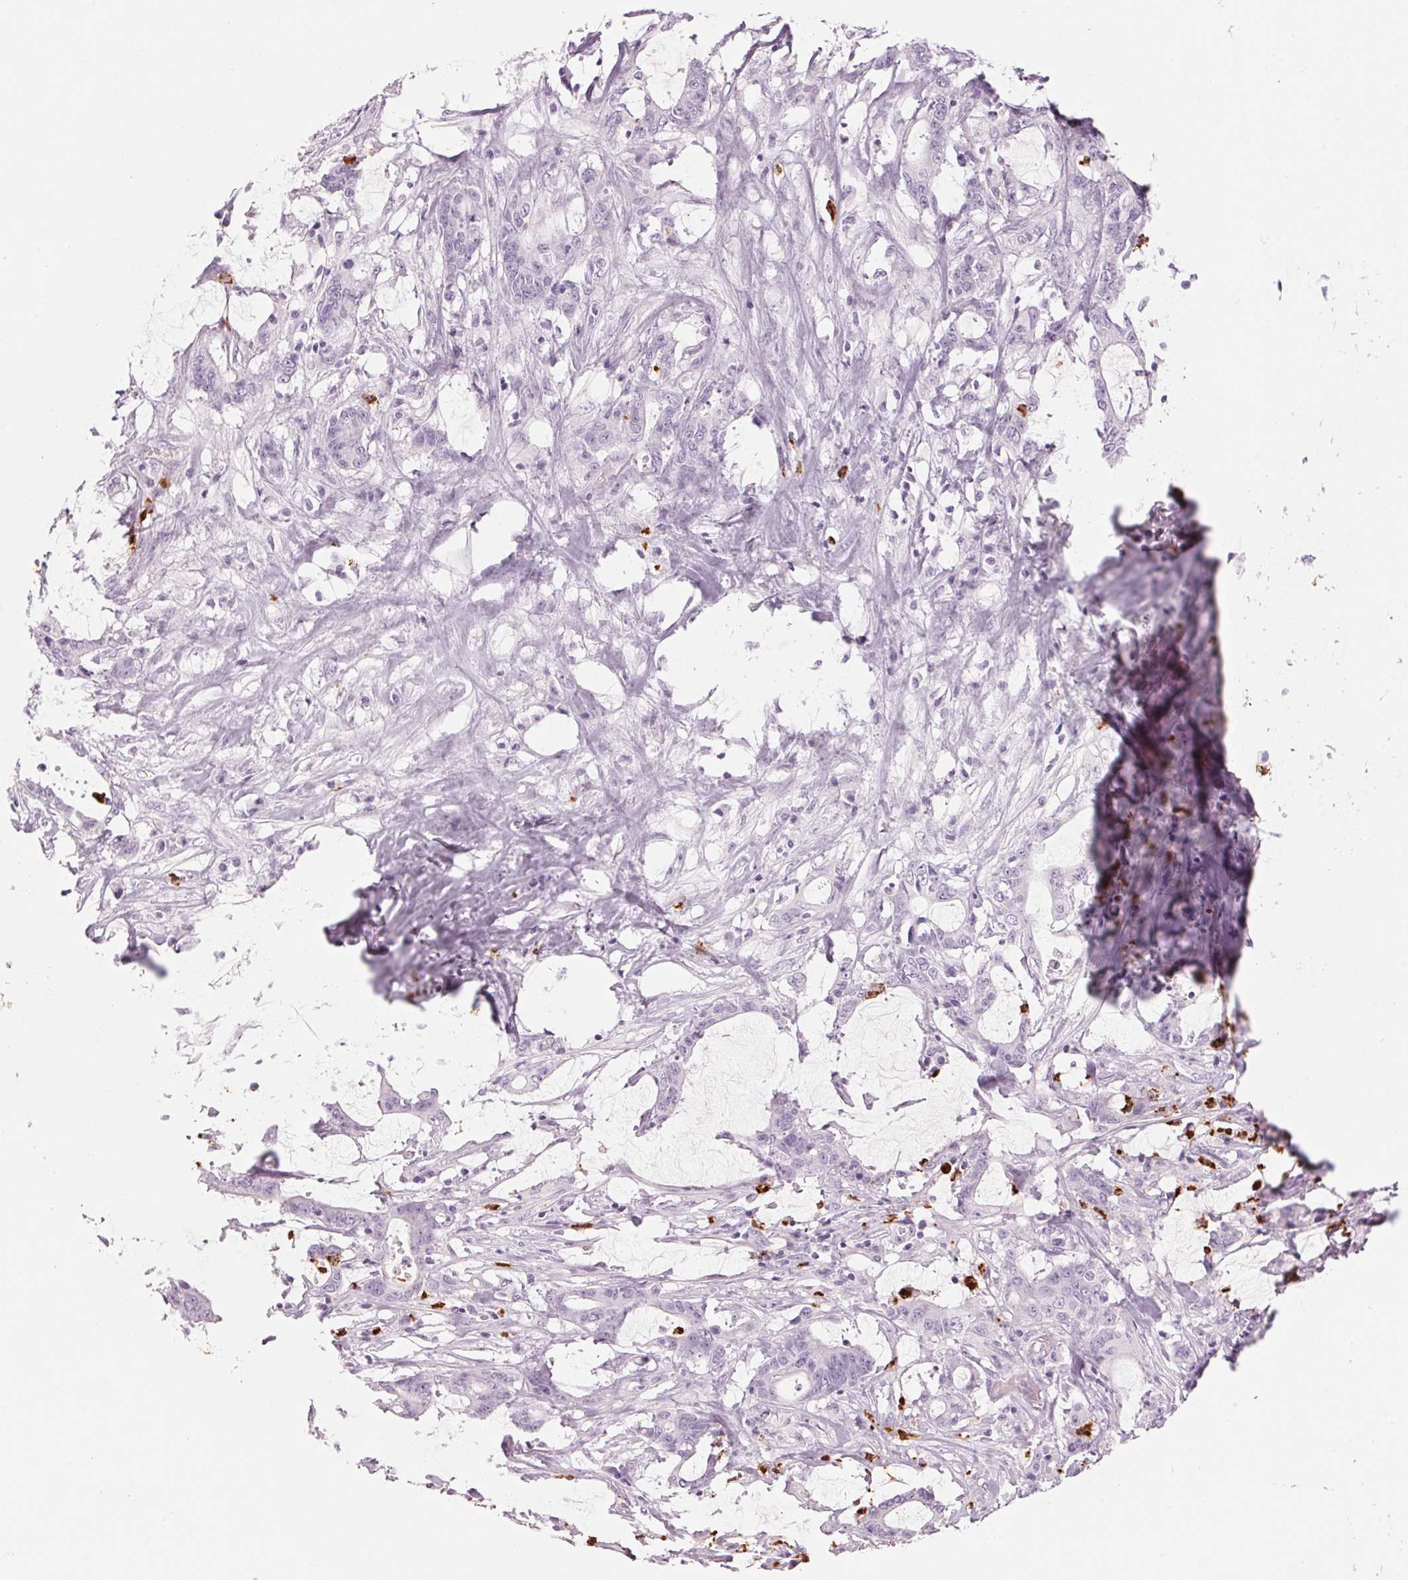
{"staining": {"intensity": "negative", "quantity": "none", "location": "none"}, "tissue": "stomach cancer", "cell_type": "Tumor cells", "image_type": "cancer", "snomed": [{"axis": "morphology", "description": "Adenocarcinoma, NOS"}, {"axis": "topography", "description": "Stomach, upper"}], "caption": "Human stomach adenocarcinoma stained for a protein using immunohistochemistry demonstrates no staining in tumor cells.", "gene": "KLK7", "patient": {"sex": "male", "age": 68}}